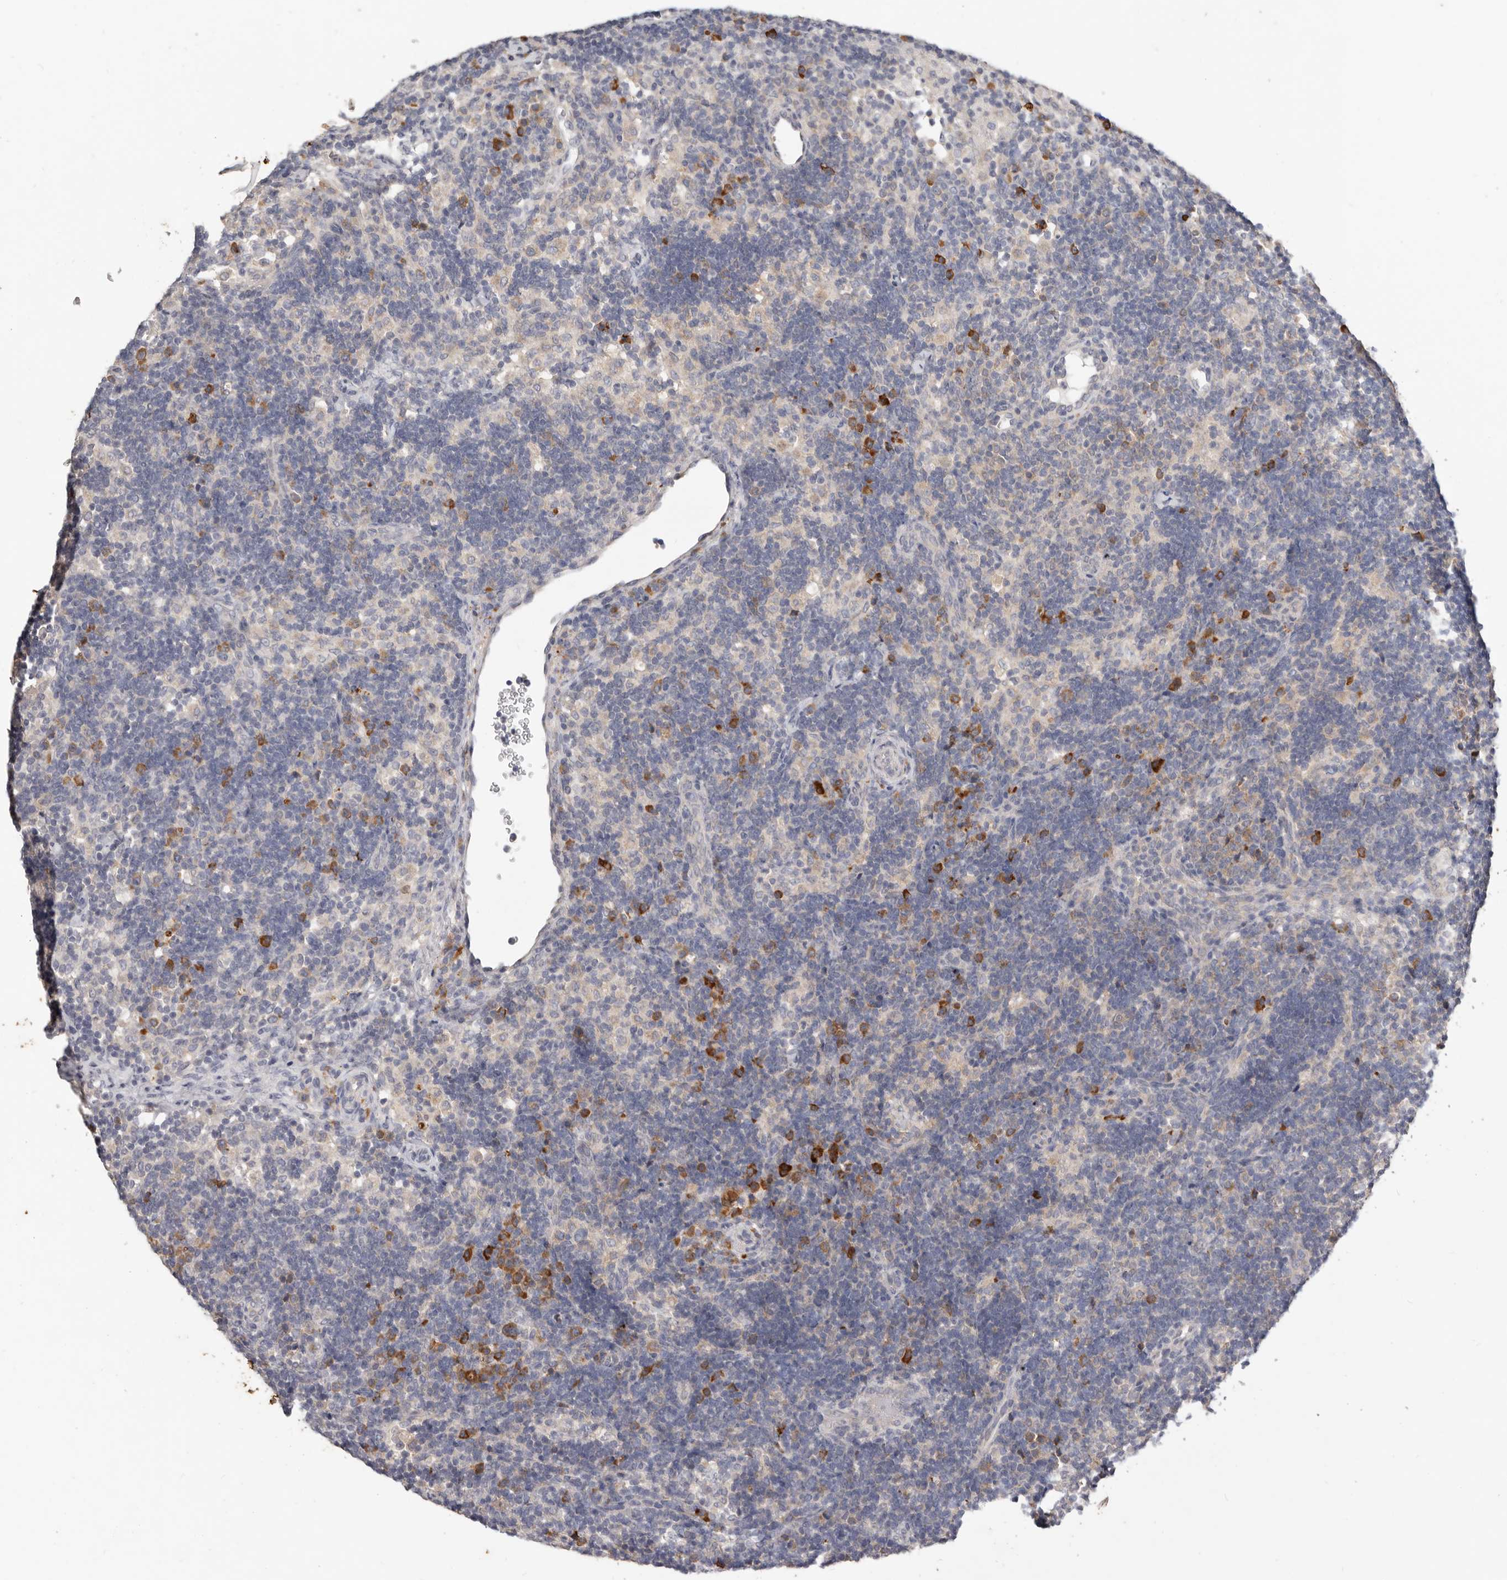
{"staining": {"intensity": "negative", "quantity": "none", "location": "none"}, "tissue": "lymph node", "cell_type": "Germinal center cells", "image_type": "normal", "snomed": [{"axis": "morphology", "description": "Normal tissue, NOS"}, {"axis": "topography", "description": "Lymph node"}], "caption": "Image shows no significant protein expression in germinal center cells of normal lymph node.", "gene": "WDR77", "patient": {"sex": "female", "age": 22}}